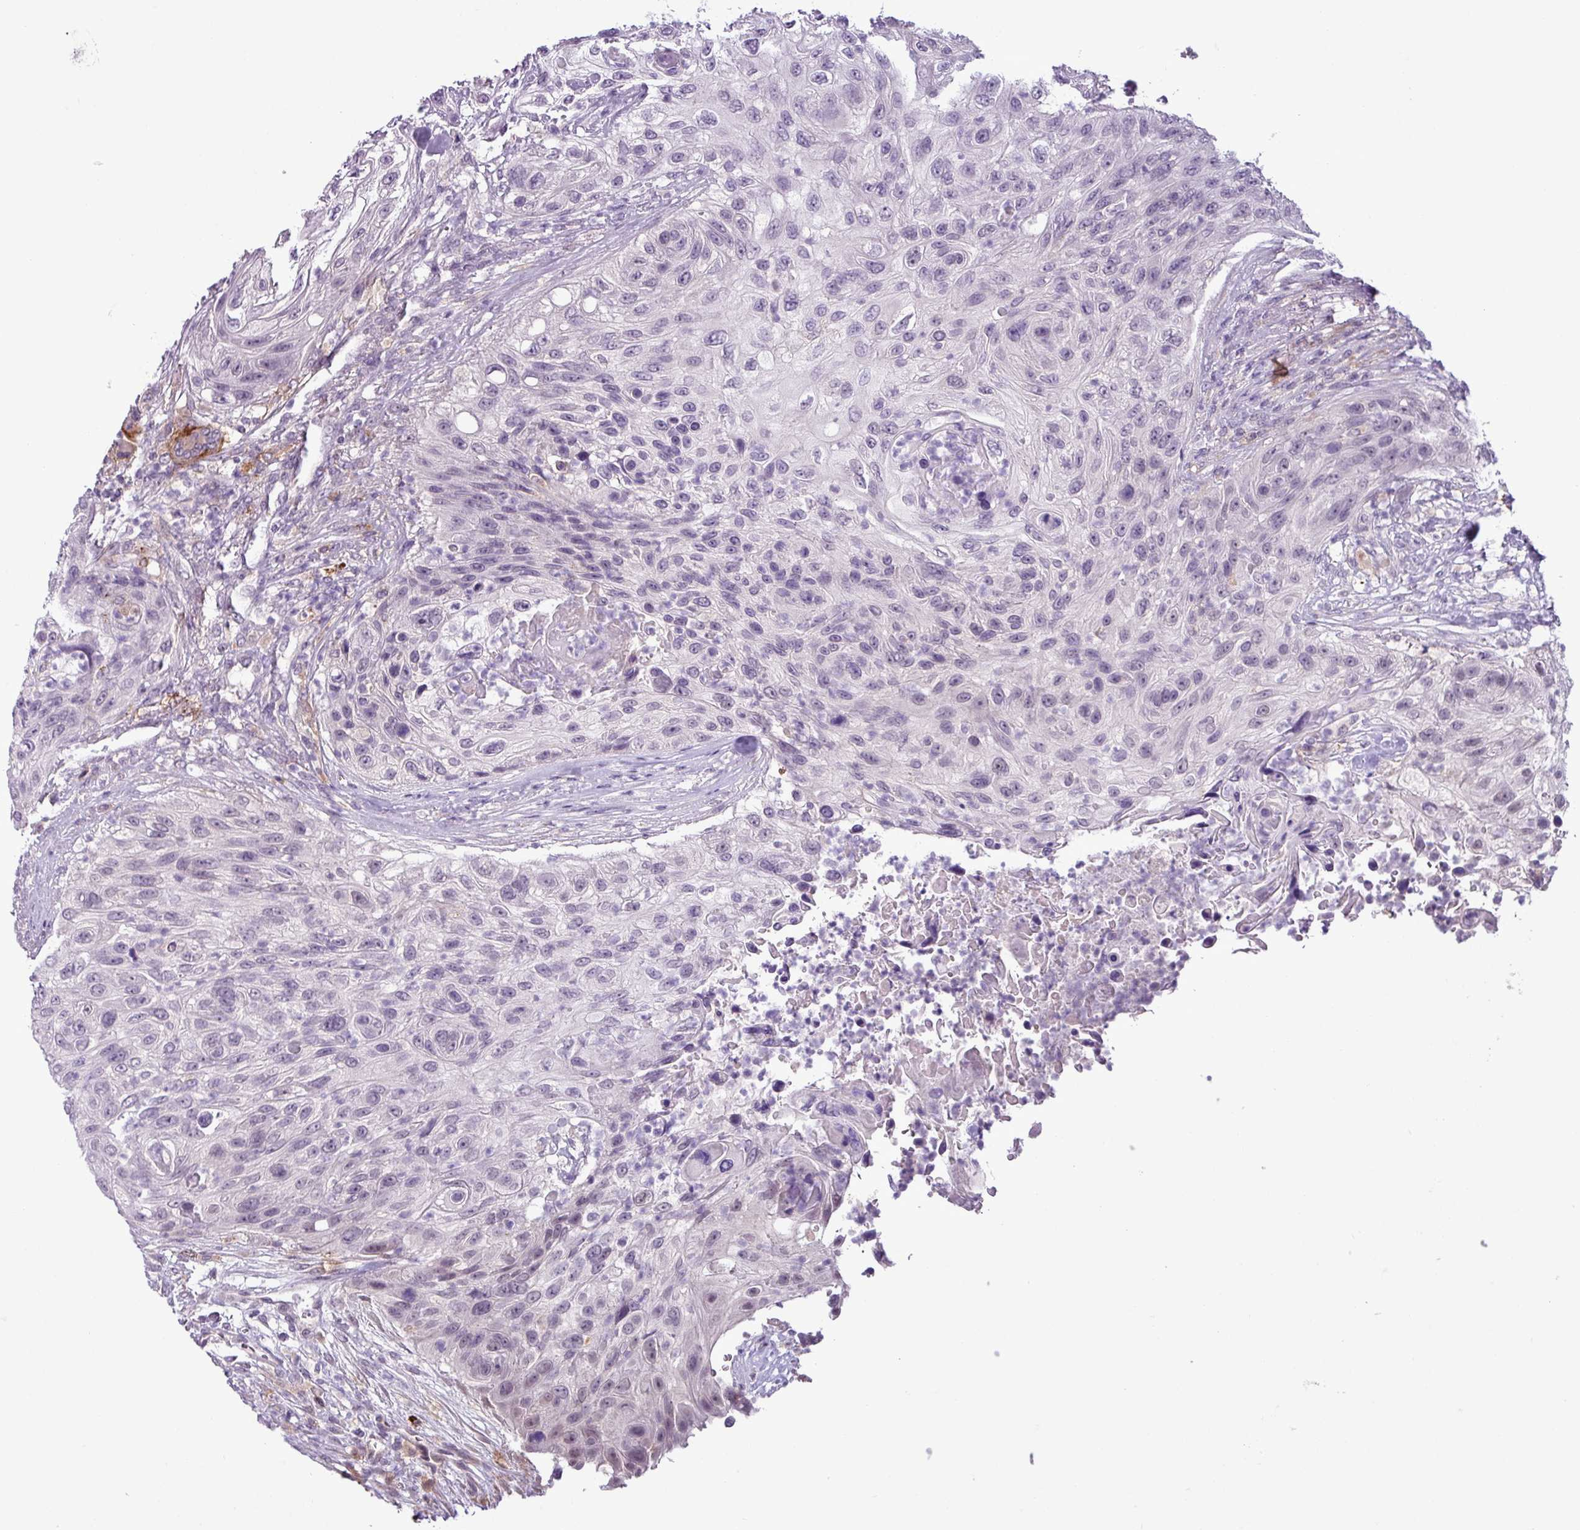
{"staining": {"intensity": "negative", "quantity": "none", "location": "none"}, "tissue": "urothelial cancer", "cell_type": "Tumor cells", "image_type": "cancer", "snomed": [{"axis": "morphology", "description": "Urothelial carcinoma, High grade"}, {"axis": "topography", "description": "Urinary bladder"}], "caption": "A micrograph of urothelial cancer stained for a protein displays no brown staining in tumor cells.", "gene": "C9orf24", "patient": {"sex": "female", "age": 60}}